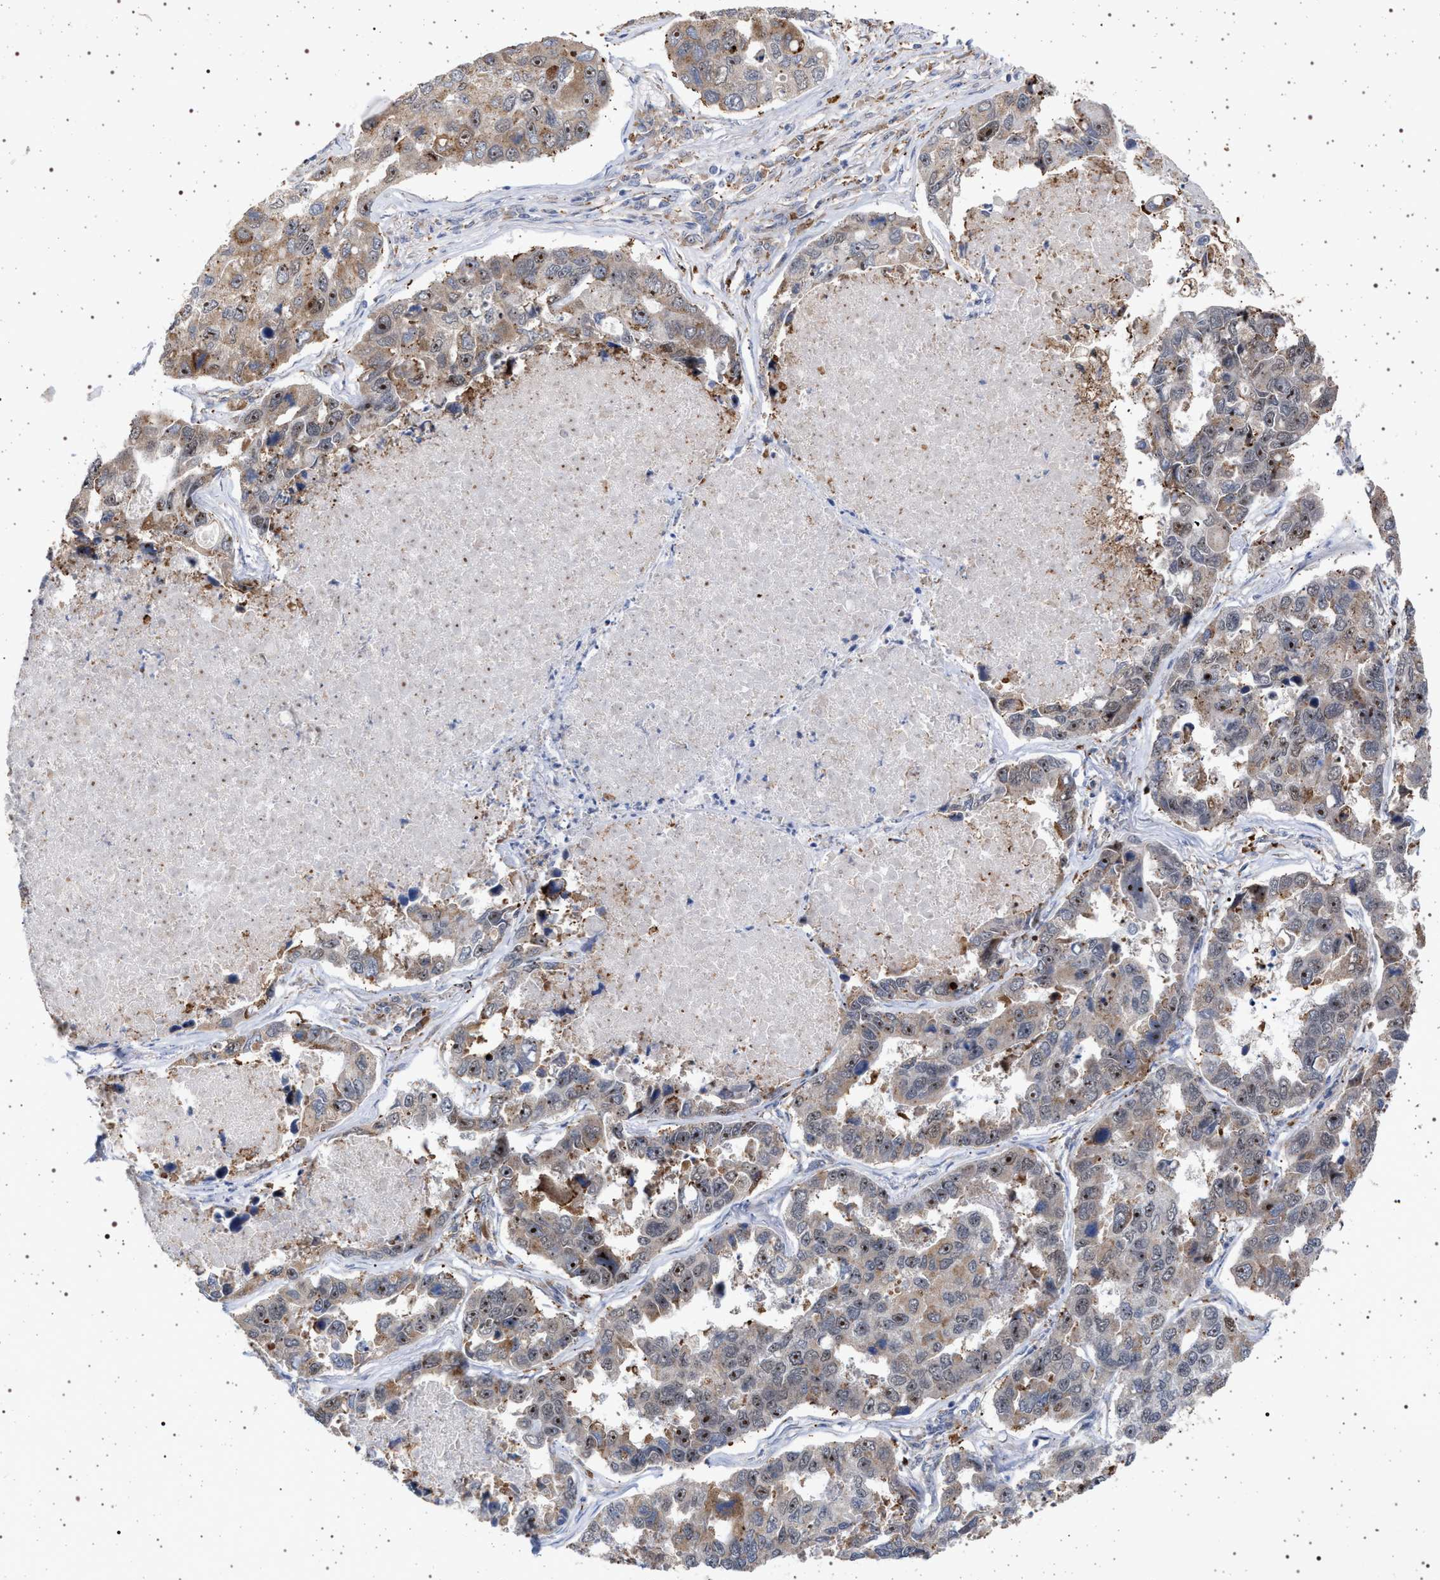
{"staining": {"intensity": "moderate", "quantity": "25%-75%", "location": "cytoplasmic/membranous,nuclear"}, "tissue": "lung cancer", "cell_type": "Tumor cells", "image_type": "cancer", "snomed": [{"axis": "morphology", "description": "Adenocarcinoma, NOS"}, {"axis": "topography", "description": "Lung"}], "caption": "Immunohistochemical staining of adenocarcinoma (lung) reveals moderate cytoplasmic/membranous and nuclear protein expression in about 25%-75% of tumor cells.", "gene": "ELAC2", "patient": {"sex": "male", "age": 64}}